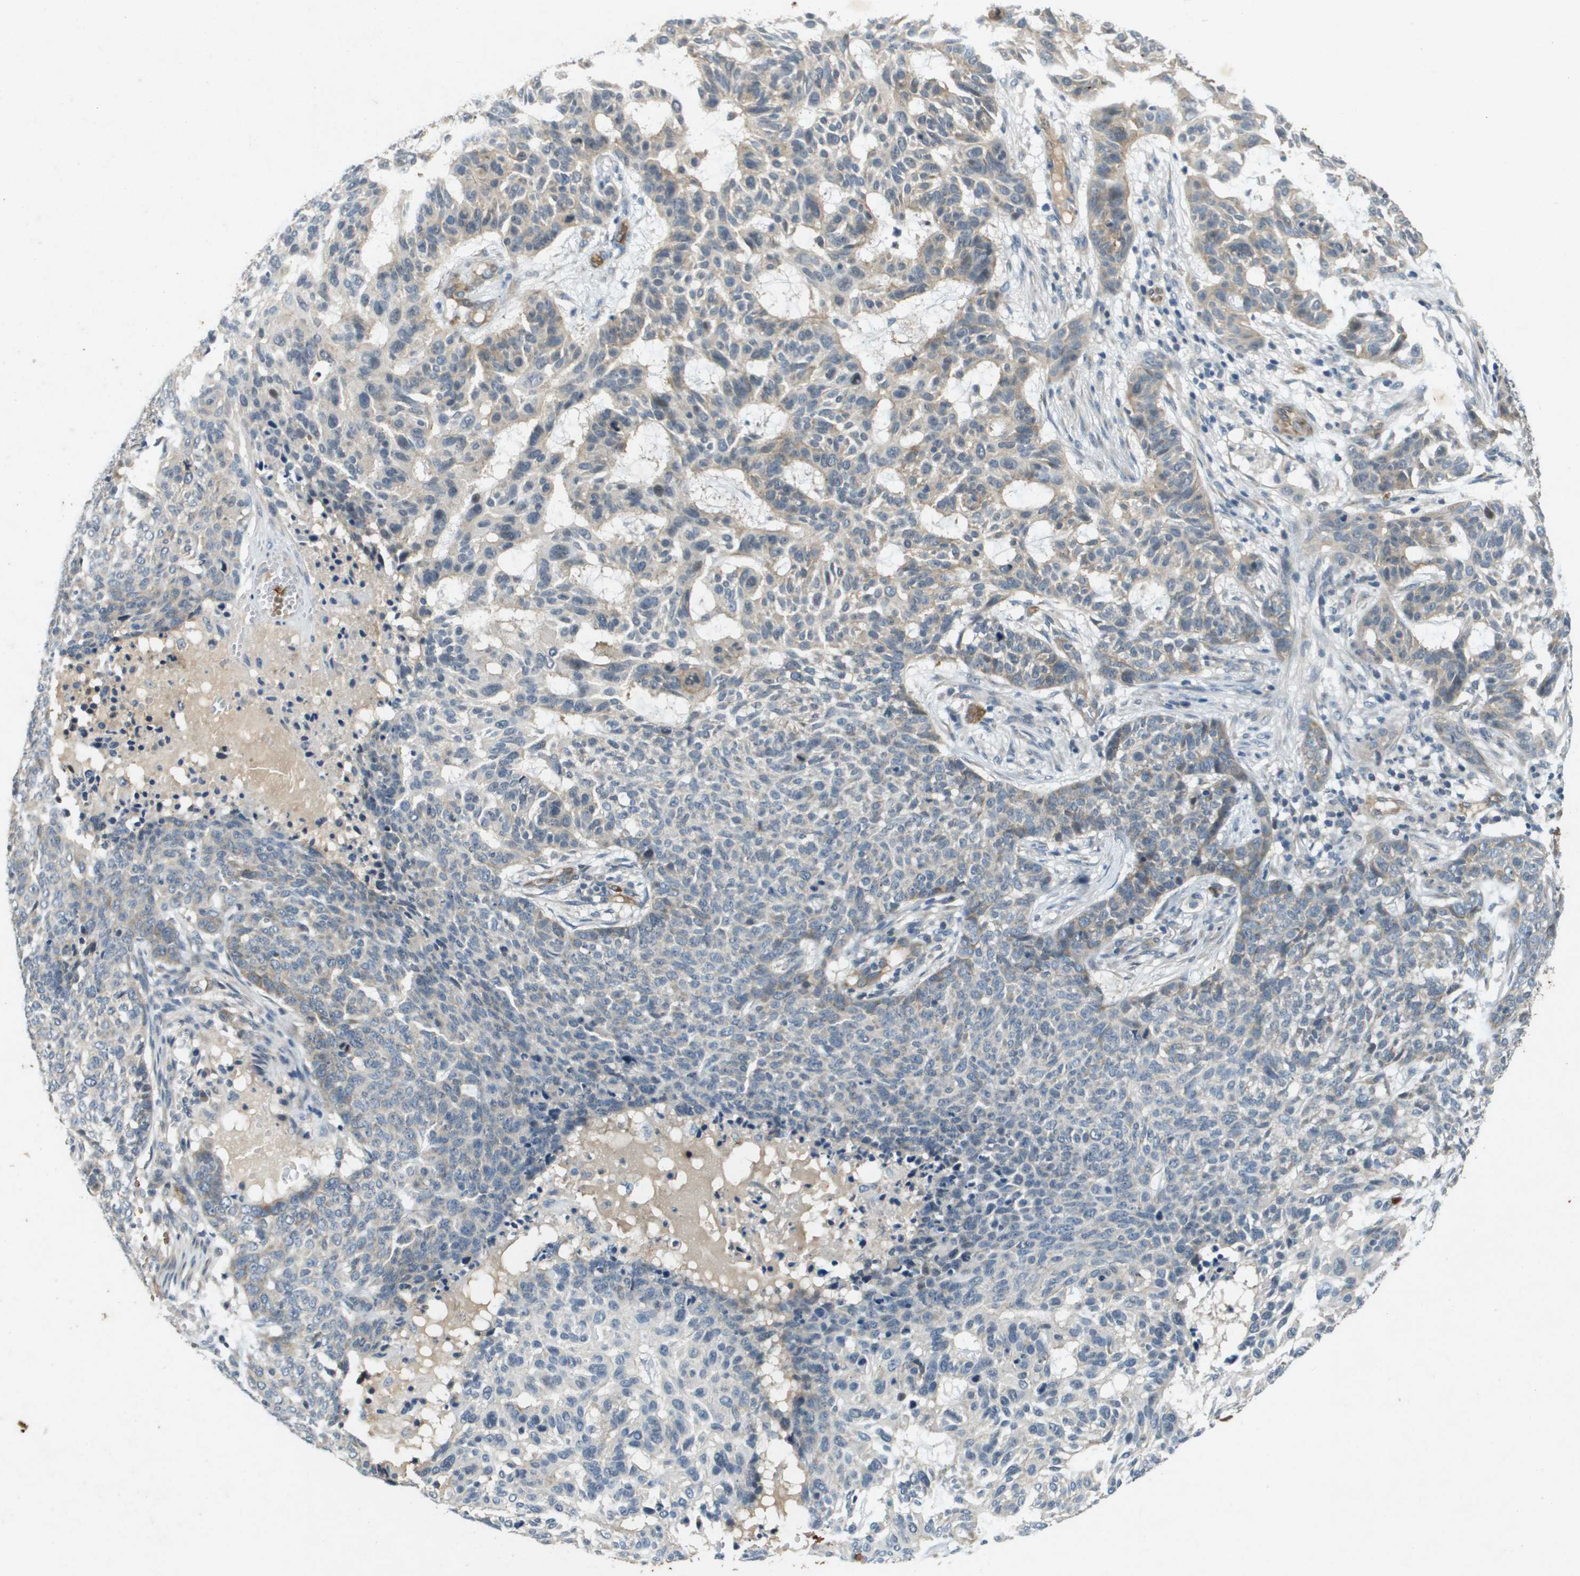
{"staining": {"intensity": "weak", "quantity": "<25%", "location": "cytoplasmic/membranous"}, "tissue": "skin cancer", "cell_type": "Tumor cells", "image_type": "cancer", "snomed": [{"axis": "morphology", "description": "Basal cell carcinoma"}, {"axis": "topography", "description": "Skin"}], "caption": "Tumor cells are negative for brown protein staining in skin basal cell carcinoma.", "gene": "PGAP3", "patient": {"sex": "male", "age": 85}}